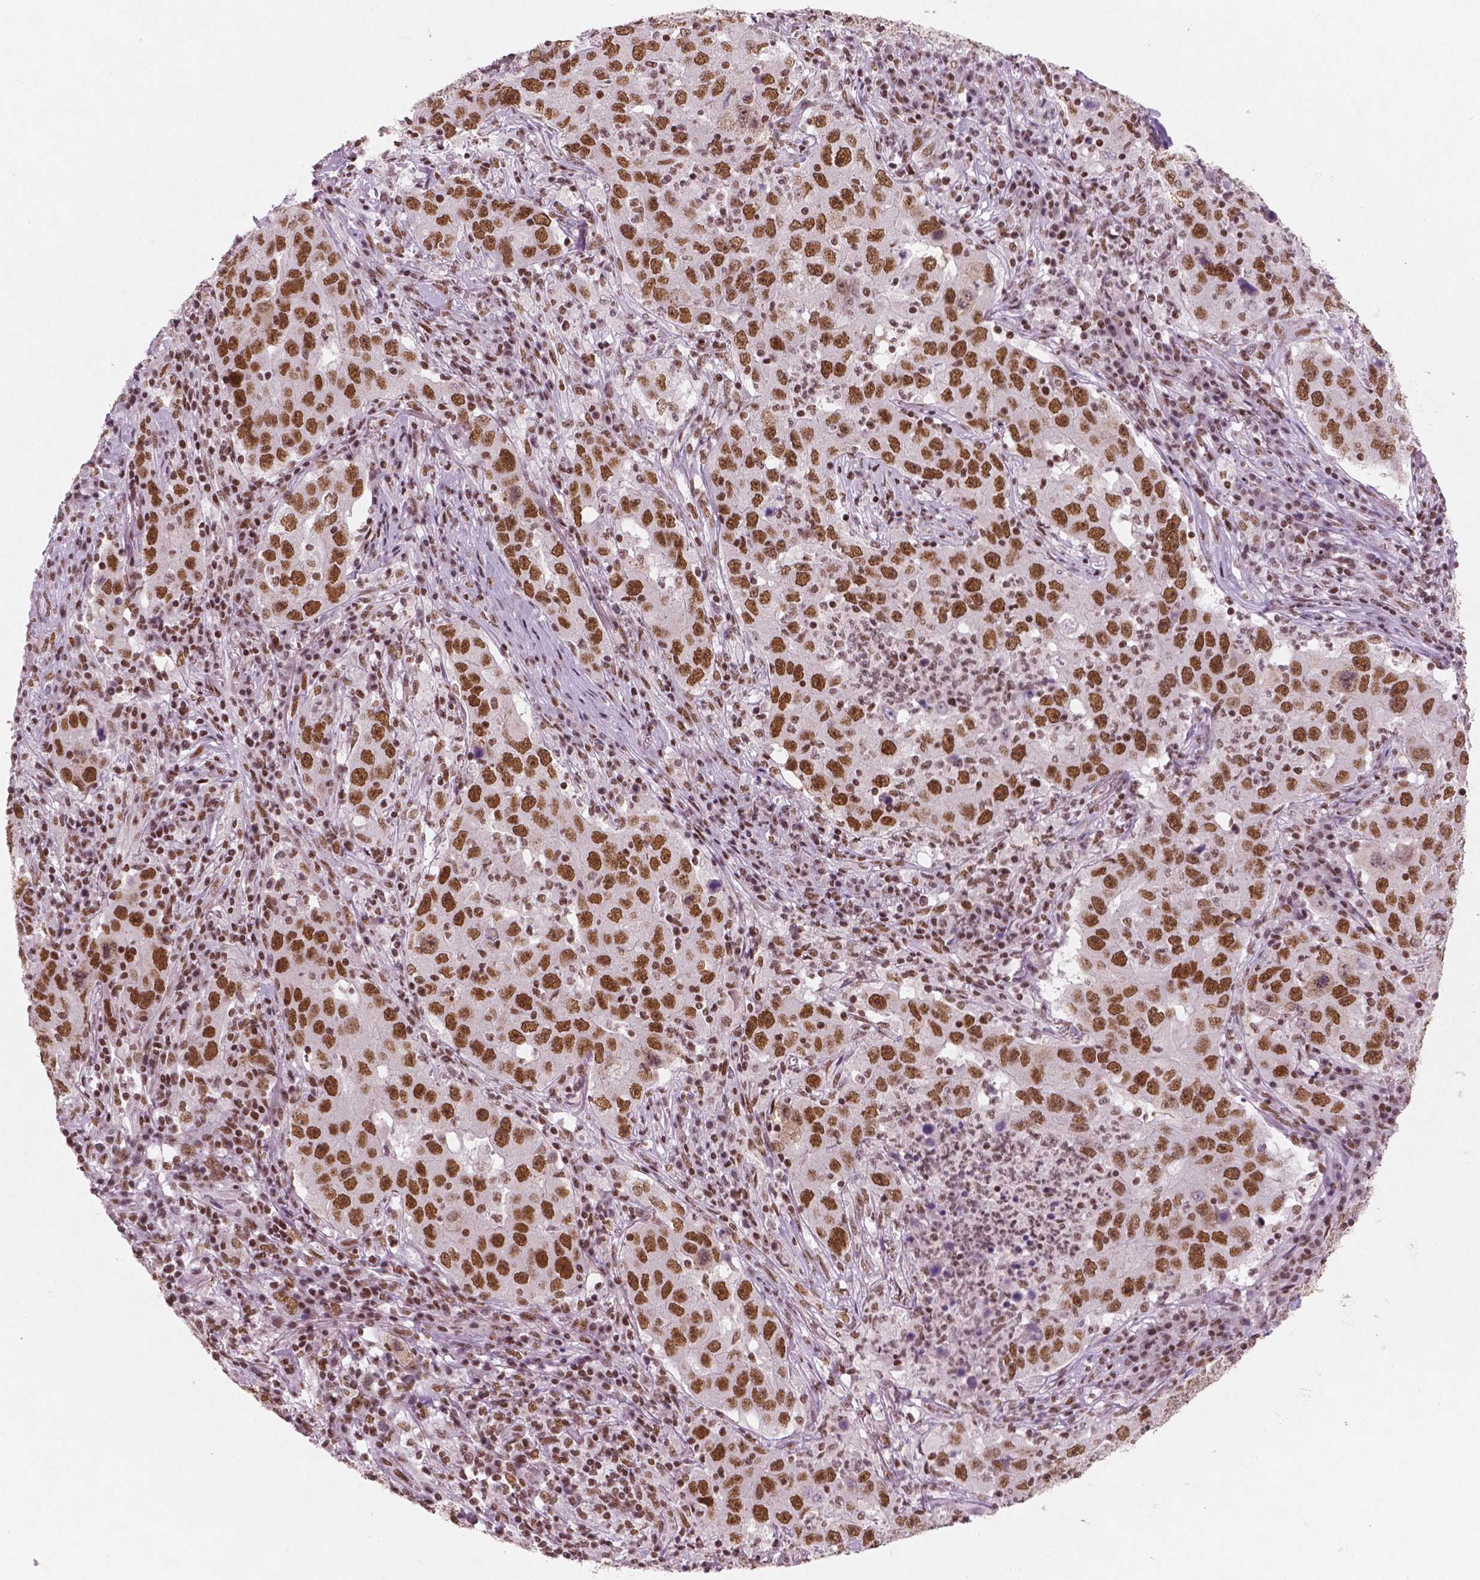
{"staining": {"intensity": "strong", "quantity": ">75%", "location": "nuclear"}, "tissue": "lung cancer", "cell_type": "Tumor cells", "image_type": "cancer", "snomed": [{"axis": "morphology", "description": "Adenocarcinoma, NOS"}, {"axis": "topography", "description": "Lung"}], "caption": "Lung cancer (adenocarcinoma) stained with immunohistochemistry (IHC) exhibits strong nuclear expression in approximately >75% of tumor cells.", "gene": "BRD4", "patient": {"sex": "male", "age": 73}}